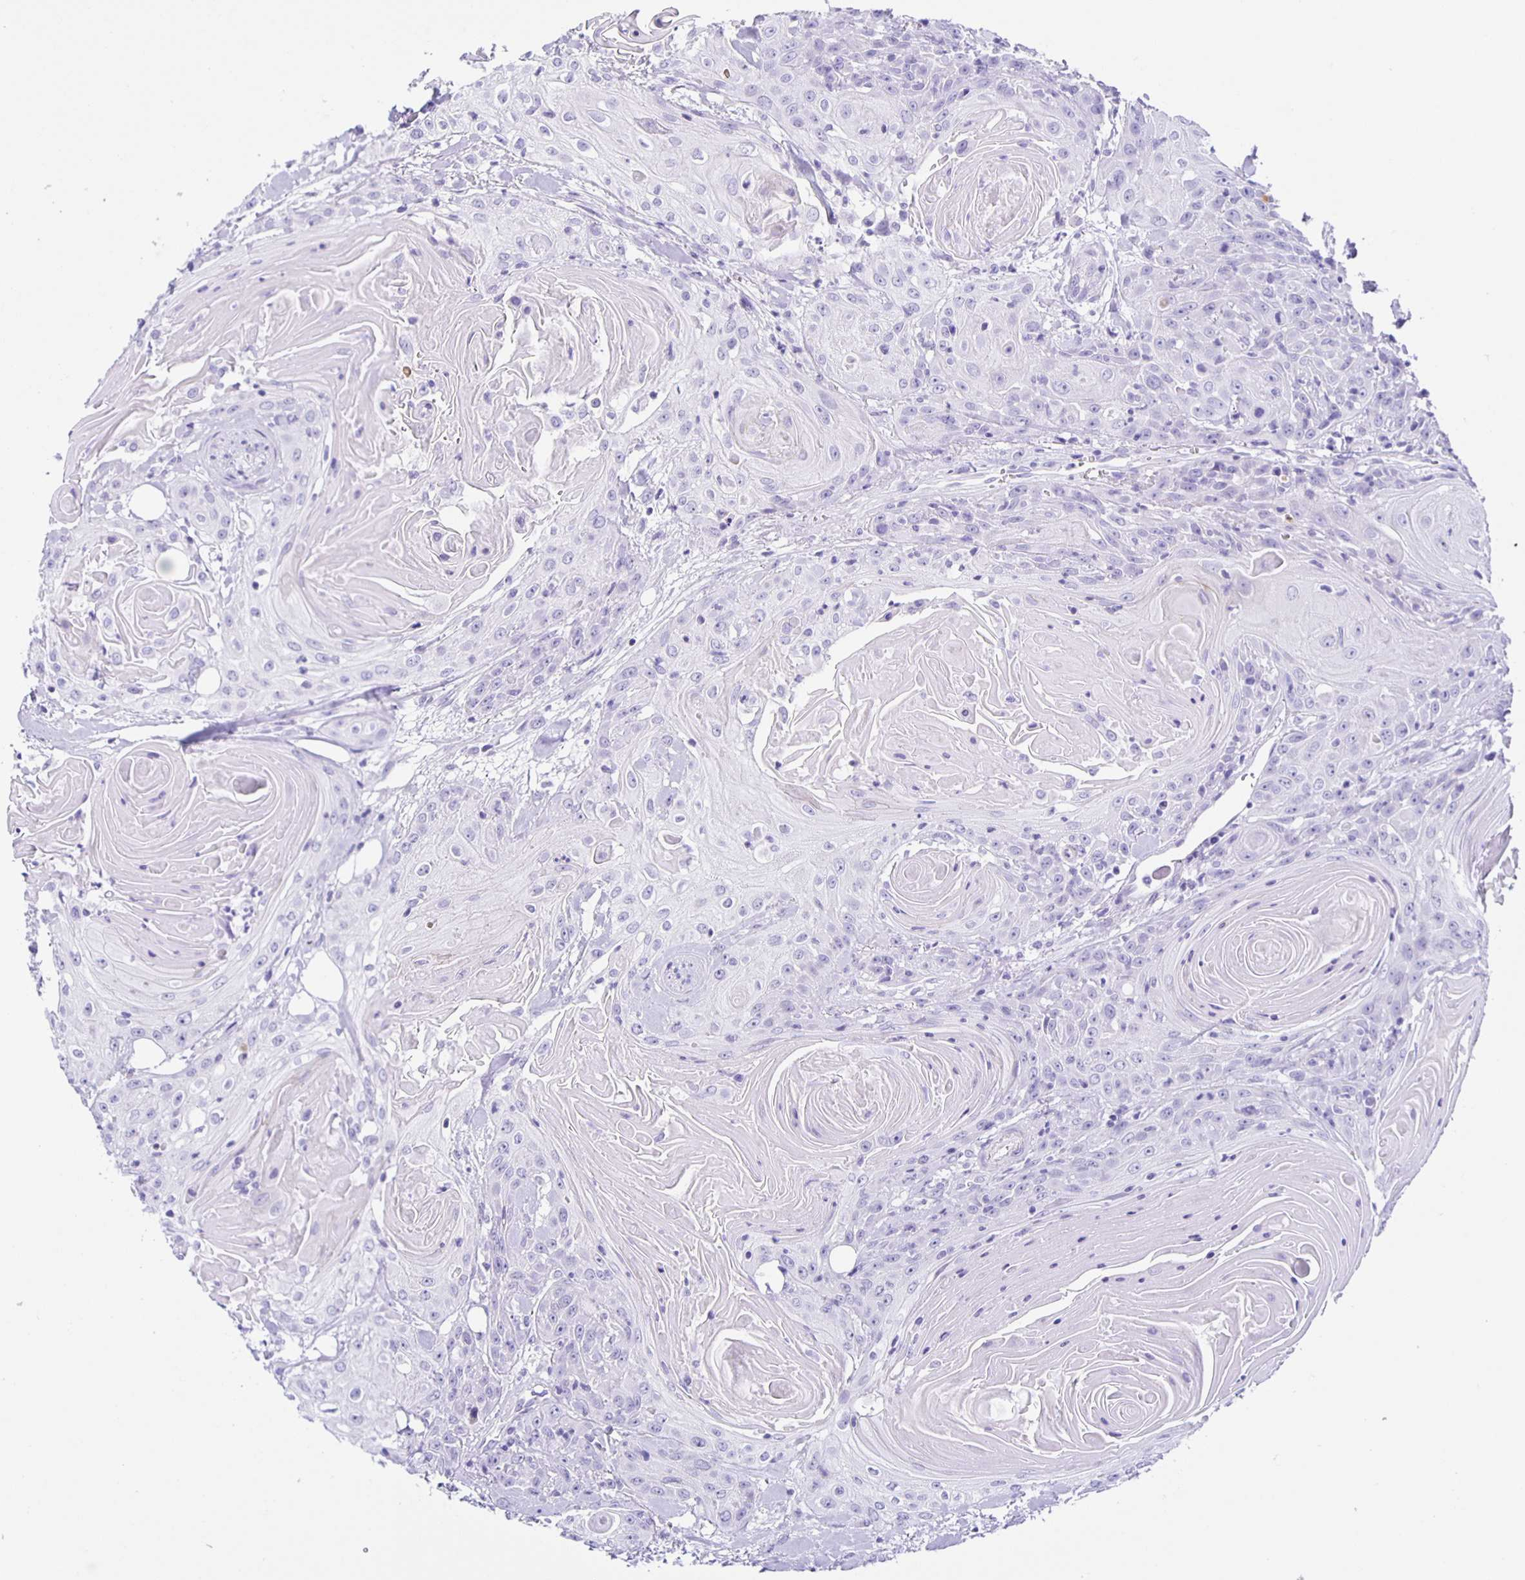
{"staining": {"intensity": "negative", "quantity": "none", "location": "none"}, "tissue": "head and neck cancer", "cell_type": "Tumor cells", "image_type": "cancer", "snomed": [{"axis": "morphology", "description": "Squamous cell carcinoma, NOS"}, {"axis": "topography", "description": "Head-Neck"}], "caption": "IHC of head and neck cancer (squamous cell carcinoma) demonstrates no positivity in tumor cells.", "gene": "AQP6", "patient": {"sex": "female", "age": 84}}